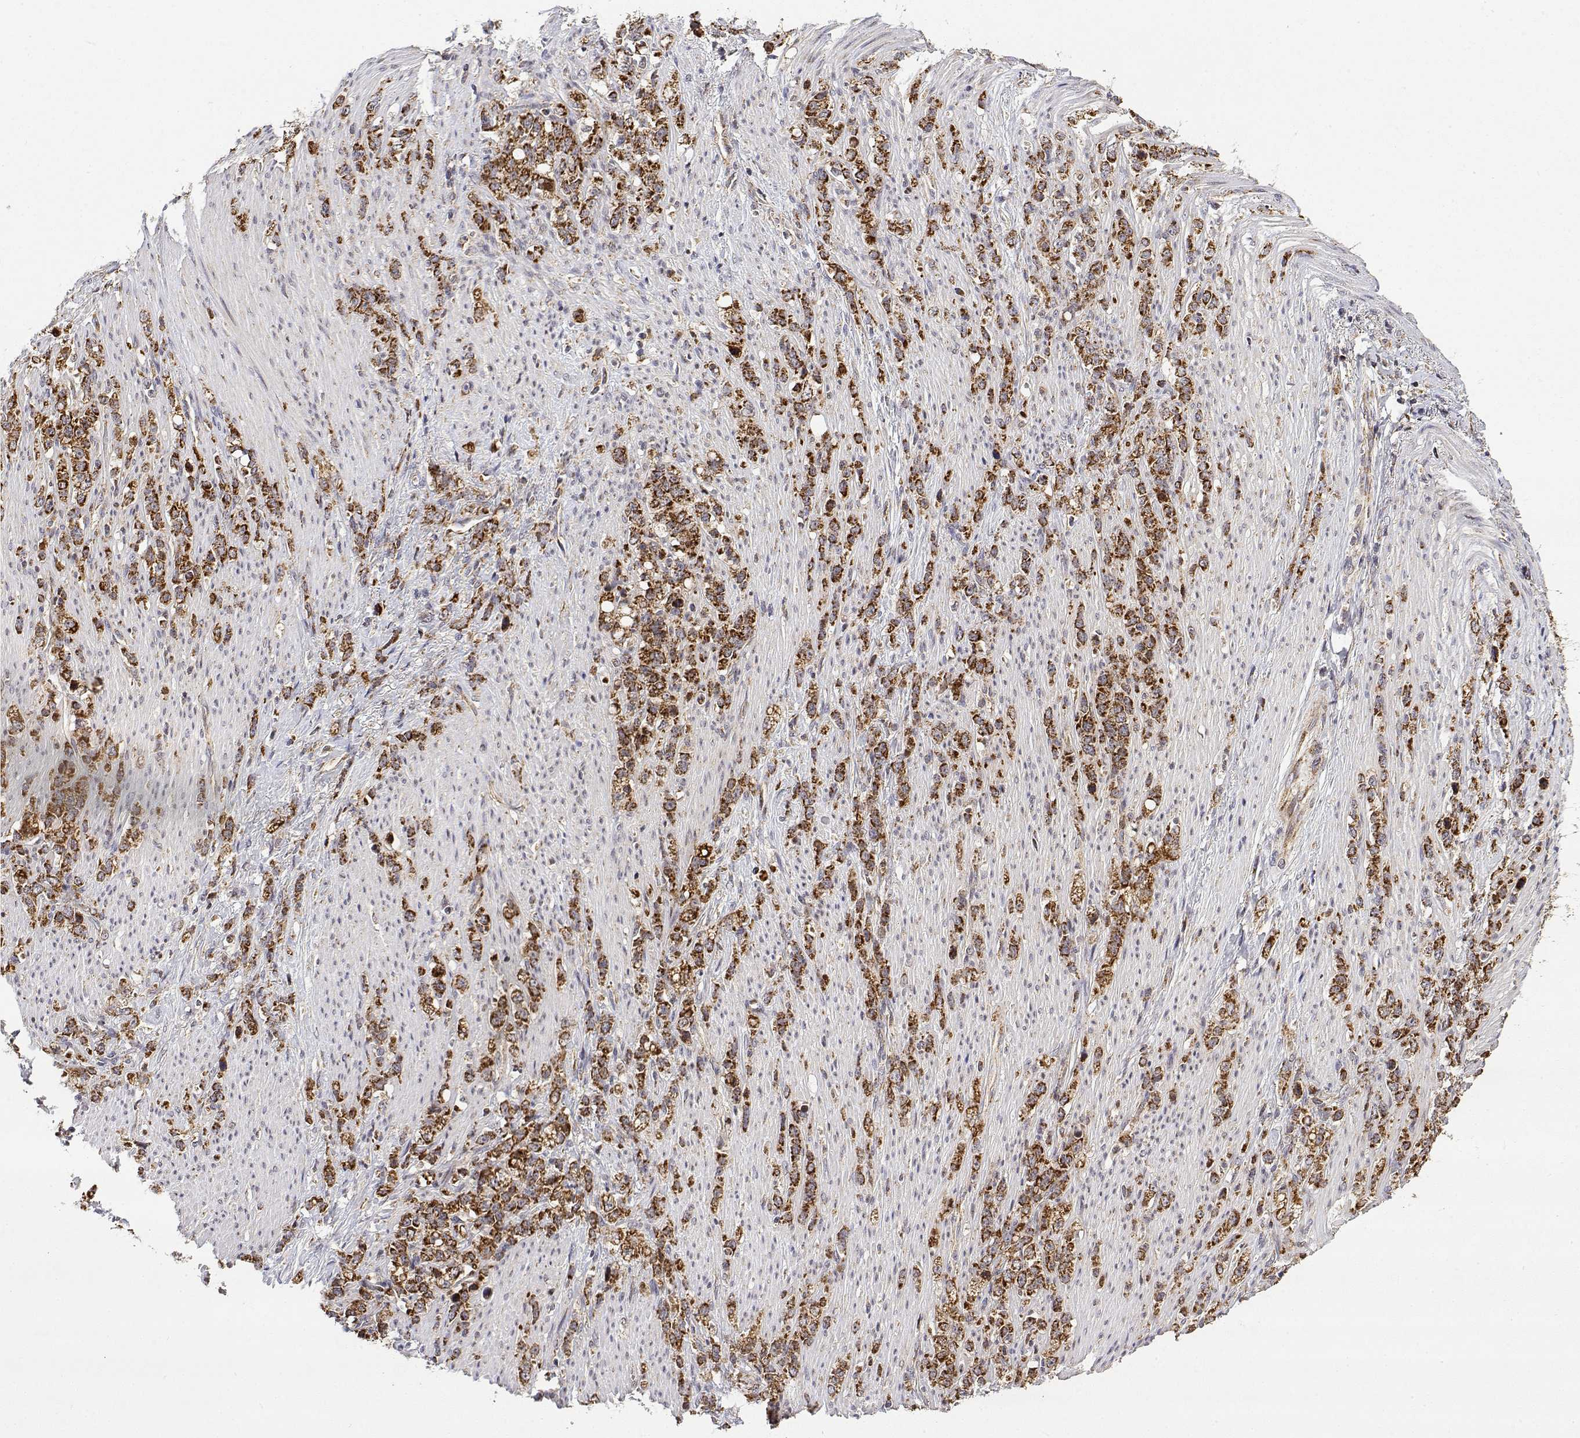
{"staining": {"intensity": "strong", "quantity": ">75%", "location": "cytoplasmic/membranous"}, "tissue": "stomach cancer", "cell_type": "Tumor cells", "image_type": "cancer", "snomed": [{"axis": "morphology", "description": "Adenocarcinoma, NOS"}, {"axis": "topography", "description": "Stomach, lower"}], "caption": "Brown immunohistochemical staining in human stomach cancer reveals strong cytoplasmic/membranous positivity in about >75% of tumor cells.", "gene": "GADD45GIP1", "patient": {"sex": "male", "age": 88}}